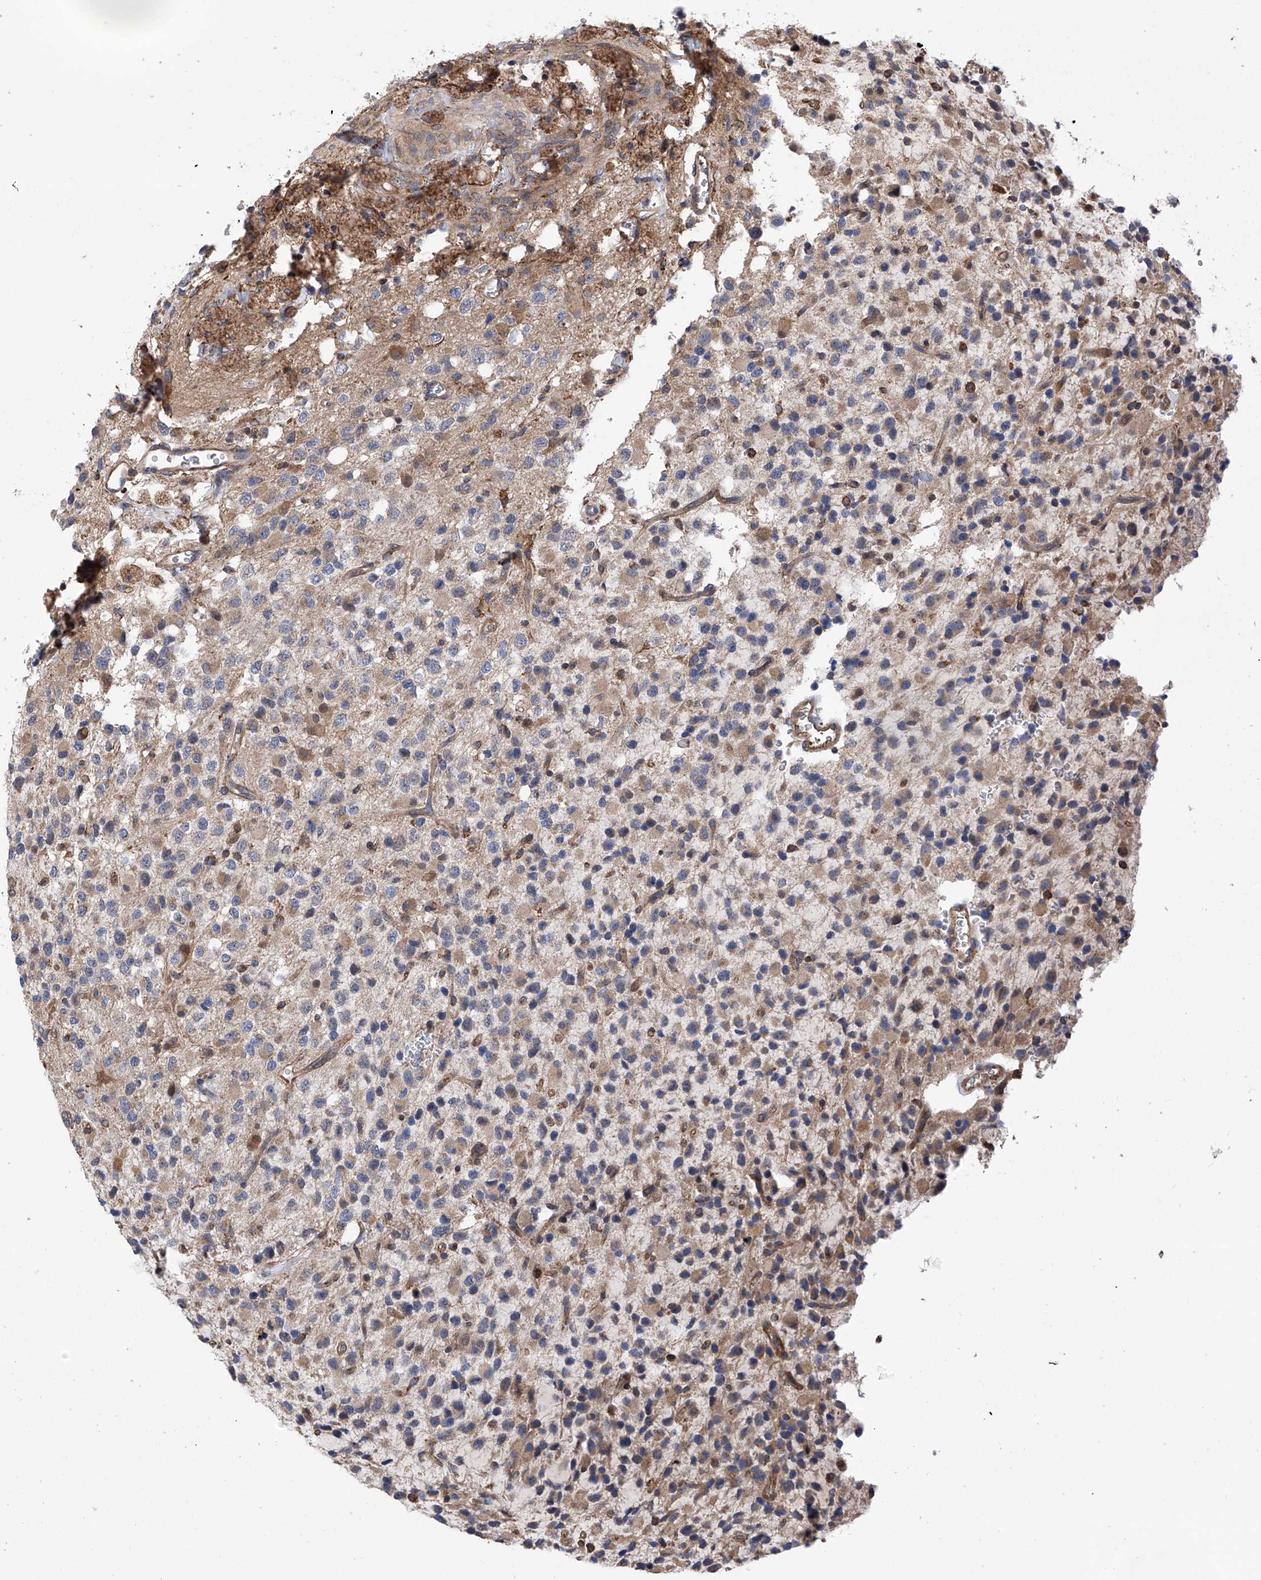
{"staining": {"intensity": "weak", "quantity": "25%-75%", "location": "cytoplasmic/membranous"}, "tissue": "glioma", "cell_type": "Tumor cells", "image_type": "cancer", "snomed": [{"axis": "morphology", "description": "Glioma, malignant, High grade"}, {"axis": "topography", "description": "Brain"}], "caption": "Malignant glioma (high-grade) tissue exhibits weak cytoplasmic/membranous positivity in approximately 25%-75% of tumor cells, visualized by immunohistochemistry.", "gene": "DNAH8", "patient": {"sex": "male", "age": 34}}